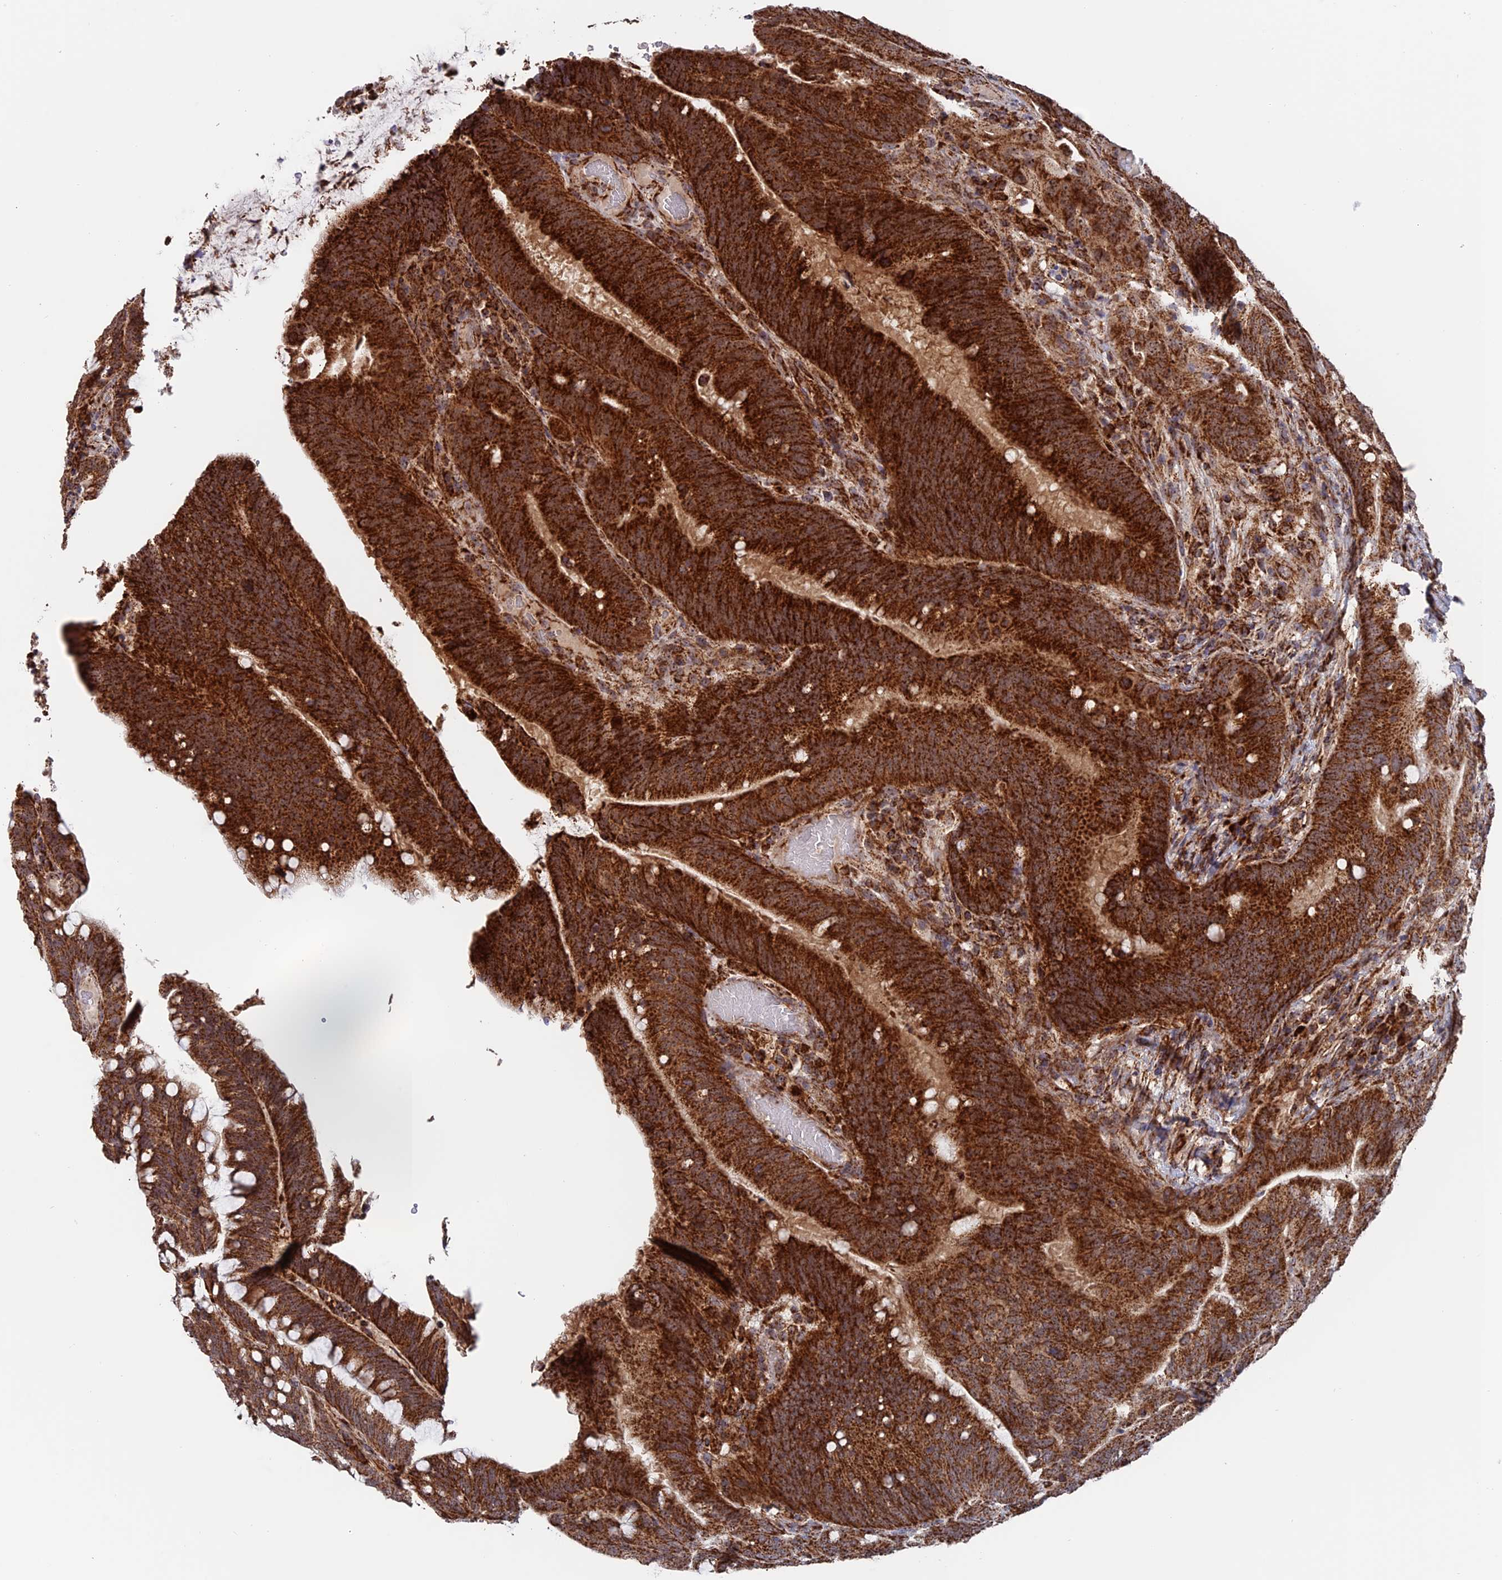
{"staining": {"intensity": "strong", "quantity": ">75%", "location": "cytoplasmic/membranous"}, "tissue": "colorectal cancer", "cell_type": "Tumor cells", "image_type": "cancer", "snomed": [{"axis": "morphology", "description": "Adenocarcinoma, NOS"}, {"axis": "topography", "description": "Colon"}], "caption": "The immunohistochemical stain shows strong cytoplasmic/membranous expression in tumor cells of adenocarcinoma (colorectal) tissue.", "gene": "DTYMK", "patient": {"sex": "female", "age": 66}}